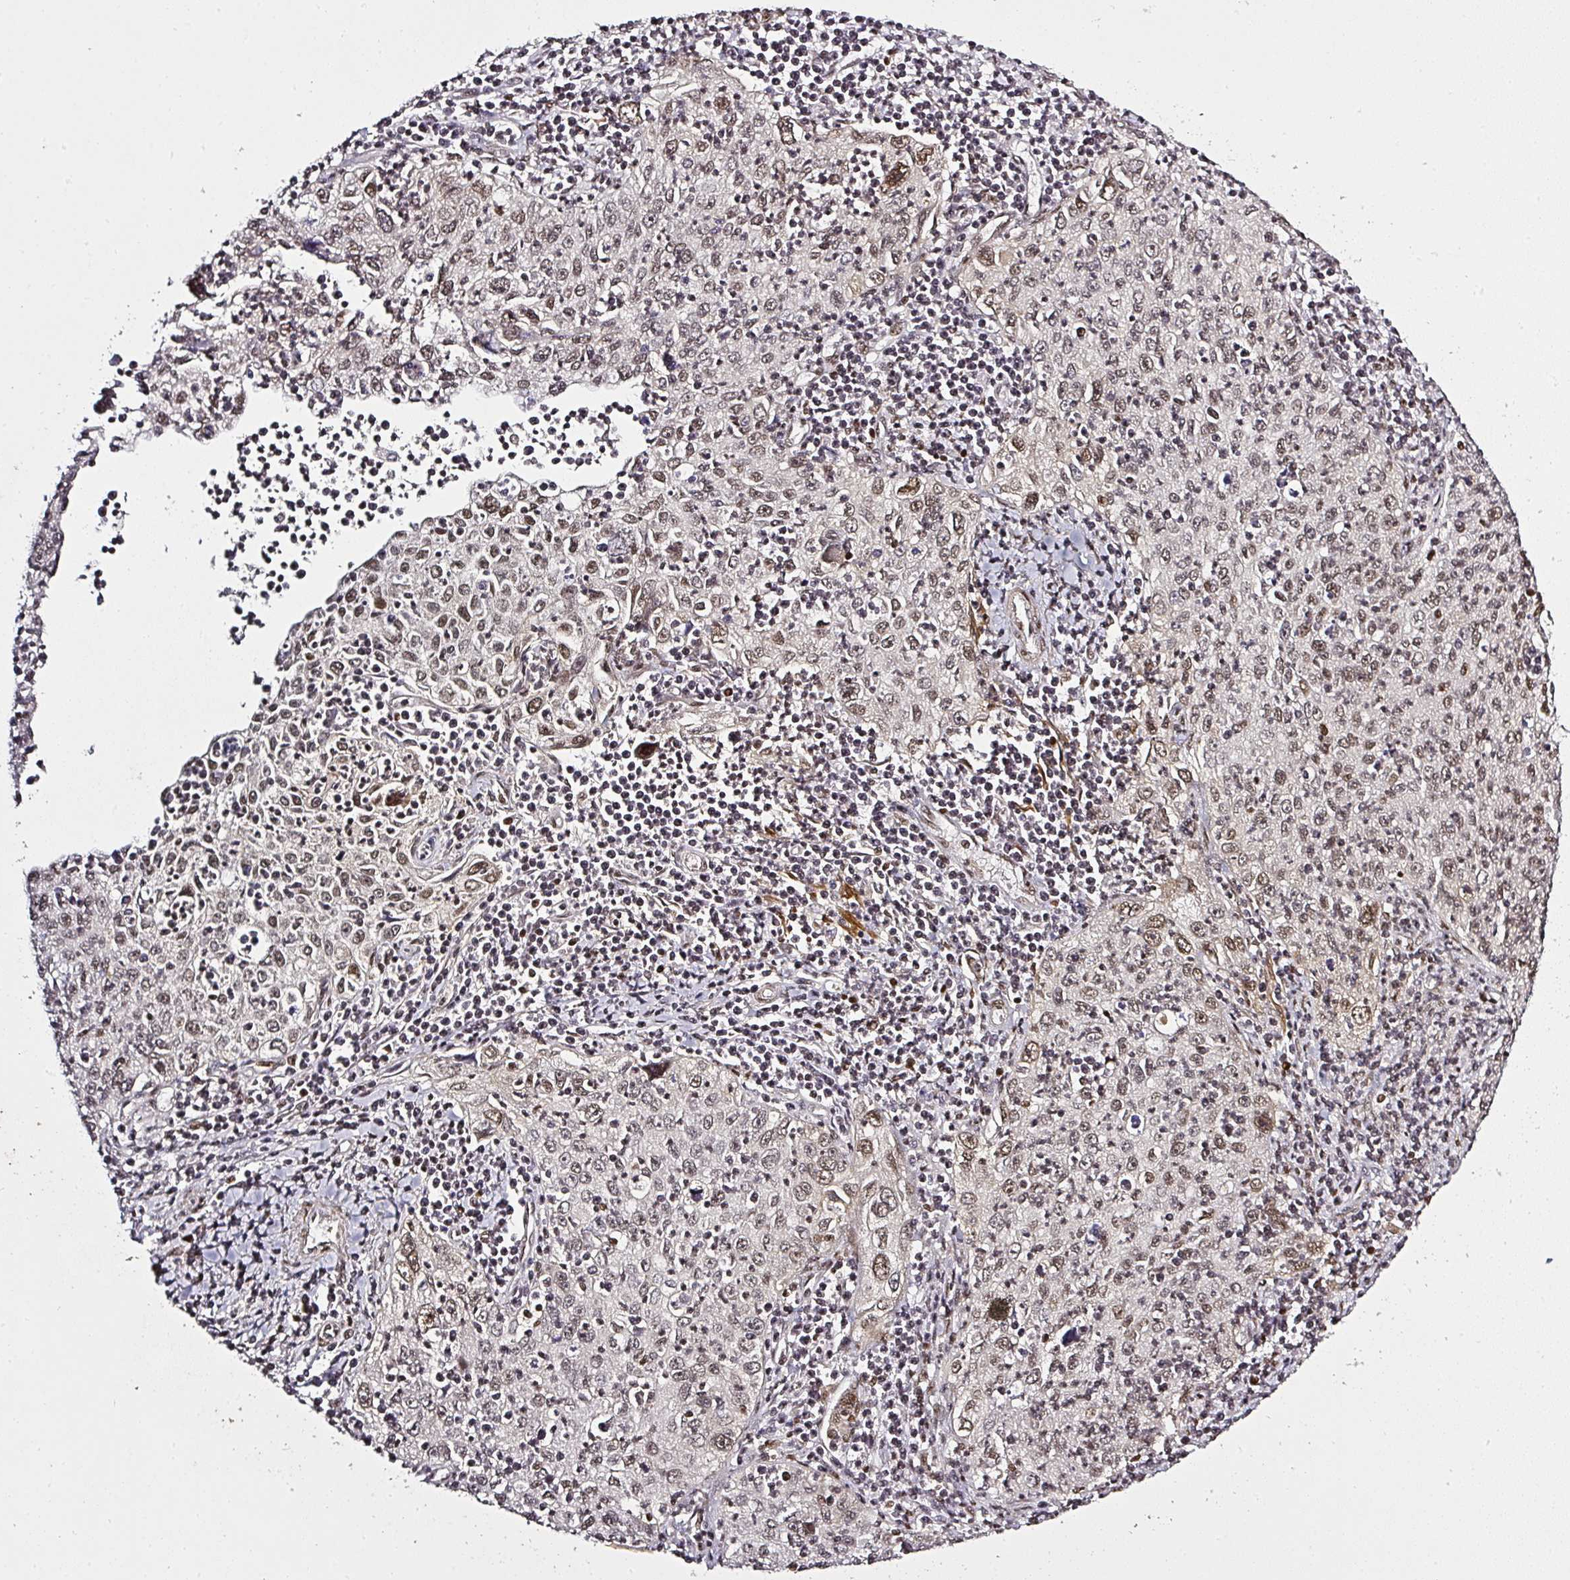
{"staining": {"intensity": "weak", "quantity": ">75%", "location": "nuclear"}, "tissue": "cervical cancer", "cell_type": "Tumor cells", "image_type": "cancer", "snomed": [{"axis": "morphology", "description": "Squamous cell carcinoma, NOS"}, {"axis": "topography", "description": "Cervix"}], "caption": "A low amount of weak nuclear expression is seen in approximately >75% of tumor cells in cervical squamous cell carcinoma tissue.", "gene": "GPRIN2", "patient": {"sex": "female", "age": 30}}